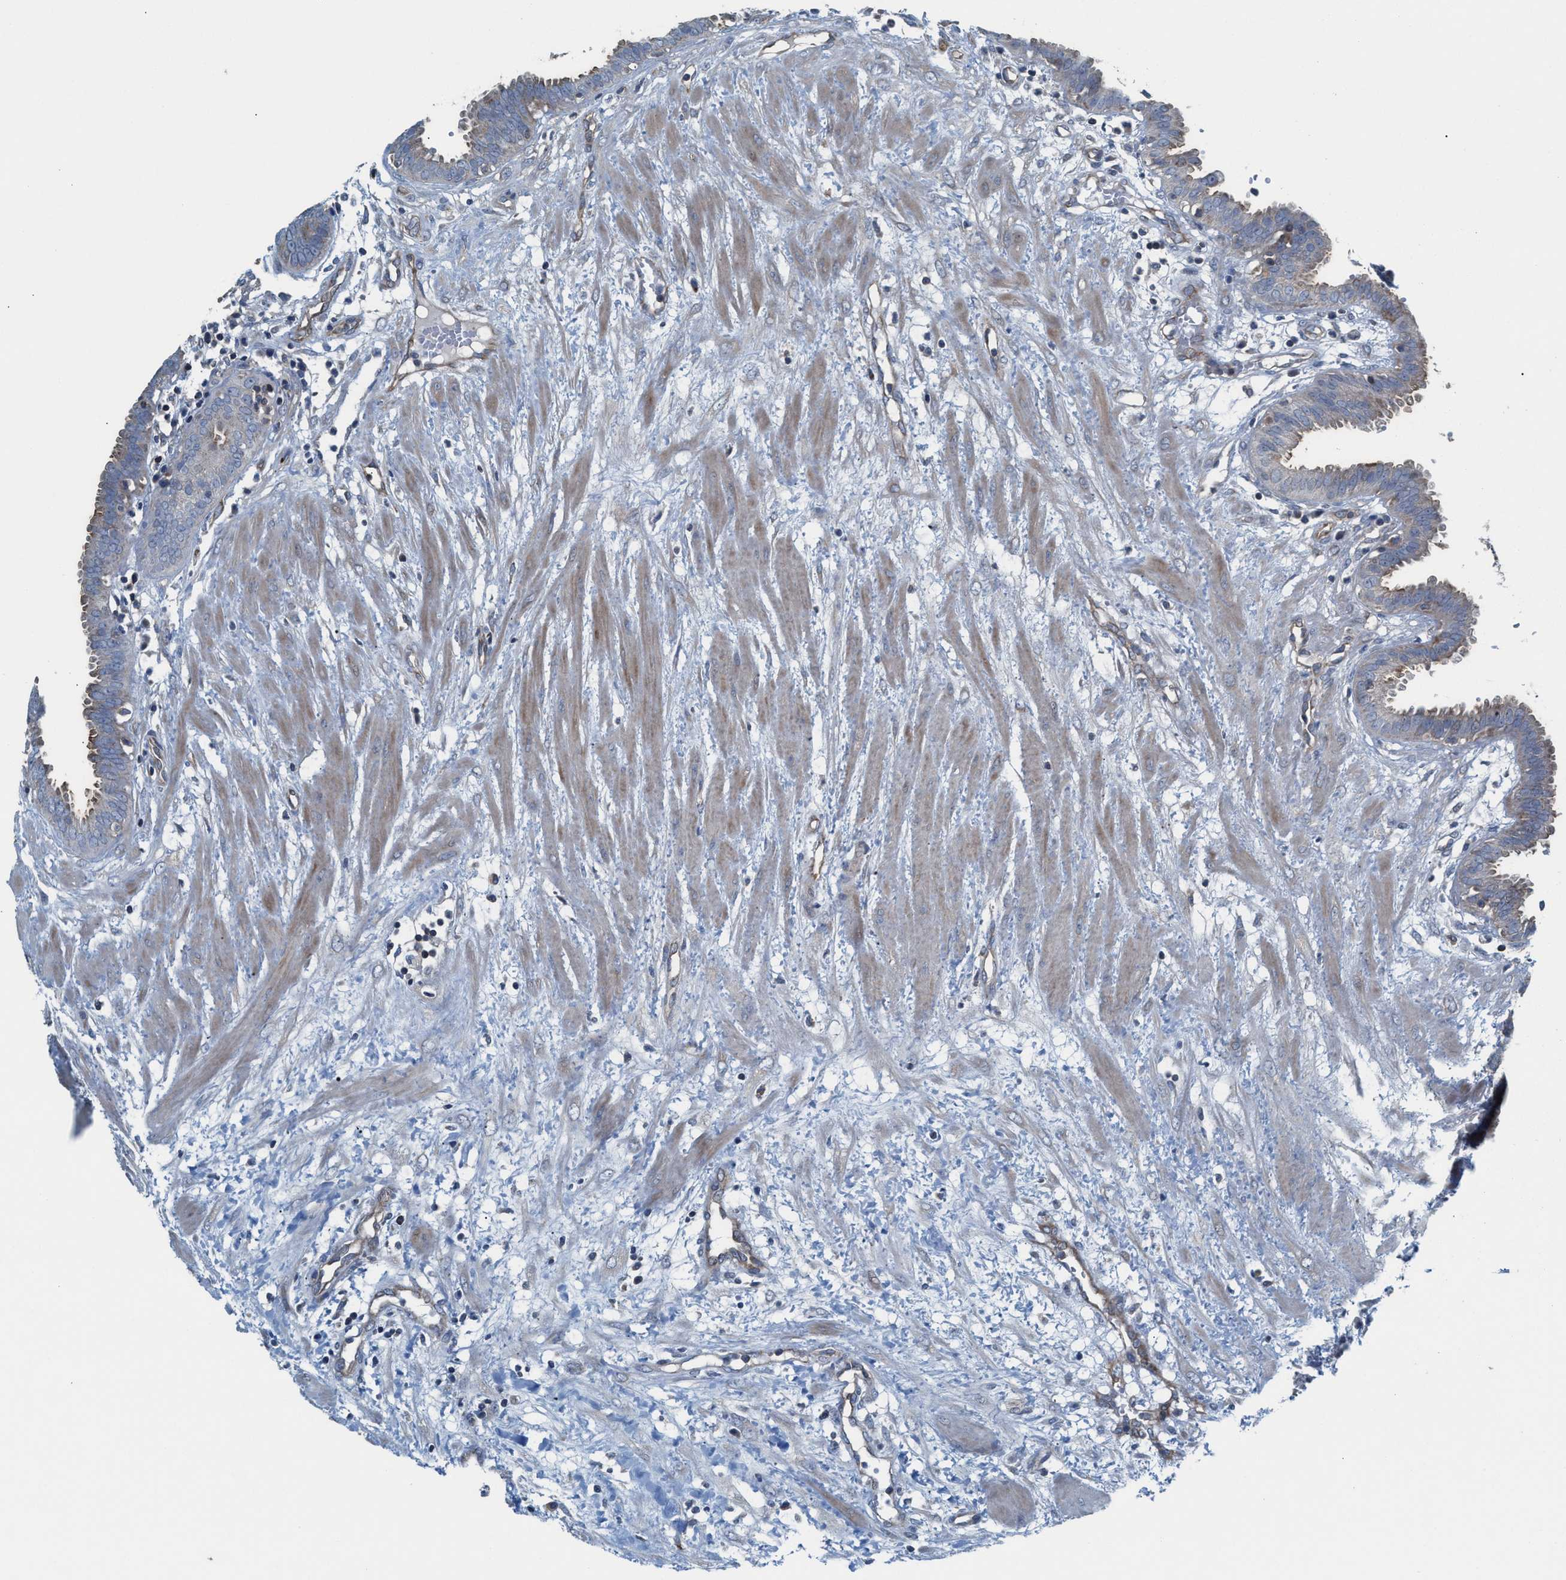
{"staining": {"intensity": "weak", "quantity": "25%-75%", "location": "cytoplasmic/membranous"}, "tissue": "fallopian tube", "cell_type": "Glandular cells", "image_type": "normal", "snomed": [{"axis": "morphology", "description": "Normal tissue, NOS"}, {"axis": "topography", "description": "Fallopian tube"}, {"axis": "topography", "description": "Placenta"}], "caption": "Human fallopian tube stained with a brown dye displays weak cytoplasmic/membranous positive expression in about 25%-75% of glandular cells.", "gene": "MRM1", "patient": {"sex": "female", "age": 32}}